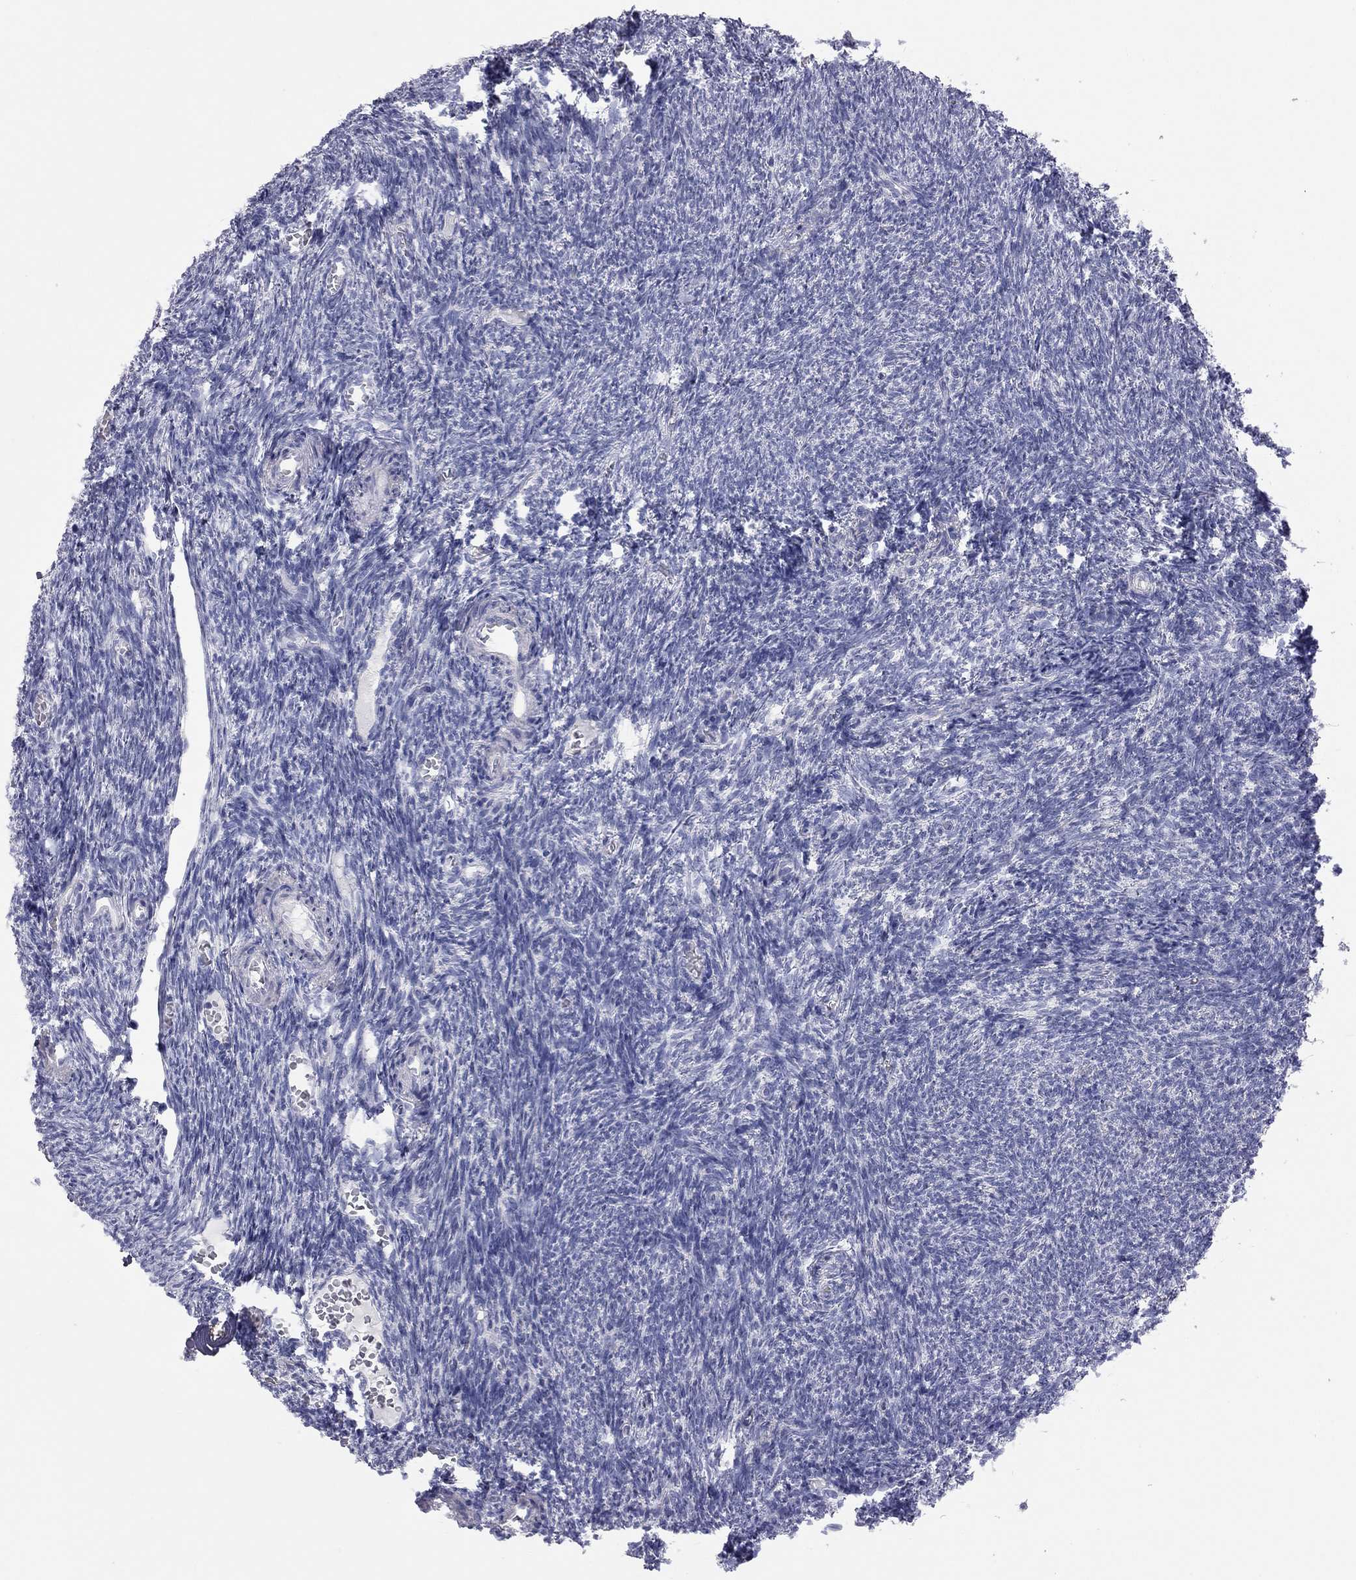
{"staining": {"intensity": "negative", "quantity": "none", "location": "none"}, "tissue": "ovary", "cell_type": "Follicle cells", "image_type": "normal", "snomed": [{"axis": "morphology", "description": "Normal tissue, NOS"}, {"axis": "topography", "description": "Ovary"}], "caption": "Immunohistochemistry (IHC) of normal ovary exhibits no staining in follicle cells. (IHC, brightfield microscopy, high magnification).", "gene": "ADCYAP1", "patient": {"sex": "female", "age": 39}}